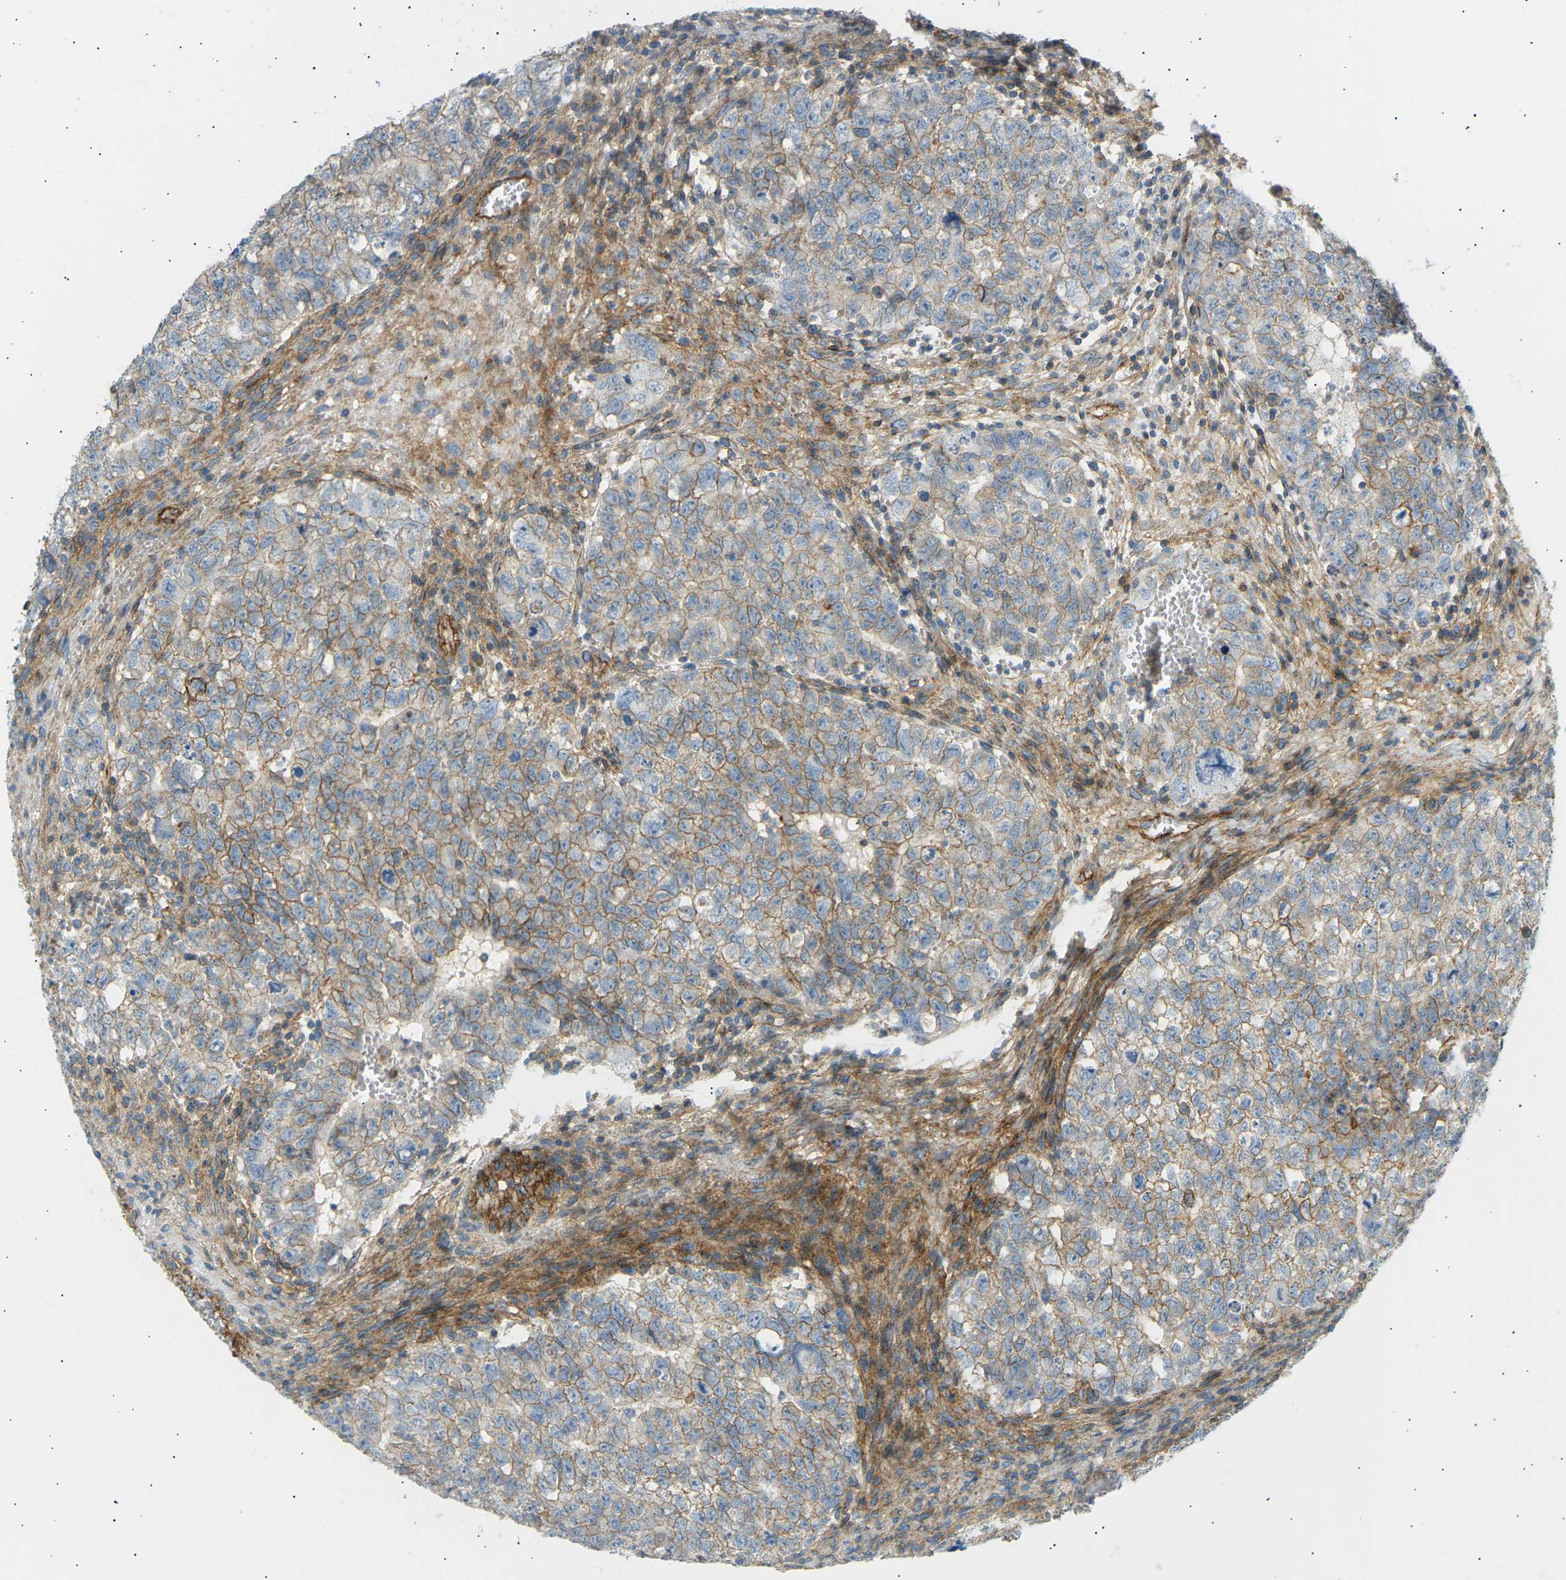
{"staining": {"intensity": "moderate", "quantity": ">75%", "location": "cytoplasmic/membranous"}, "tissue": "testis cancer", "cell_type": "Tumor cells", "image_type": "cancer", "snomed": [{"axis": "morphology", "description": "Seminoma, NOS"}, {"axis": "morphology", "description": "Carcinoma, Embryonal, NOS"}, {"axis": "topography", "description": "Testis"}], "caption": "This is a photomicrograph of immunohistochemistry staining of testis cancer, which shows moderate staining in the cytoplasmic/membranous of tumor cells.", "gene": "ATP2B4", "patient": {"sex": "male", "age": 38}}